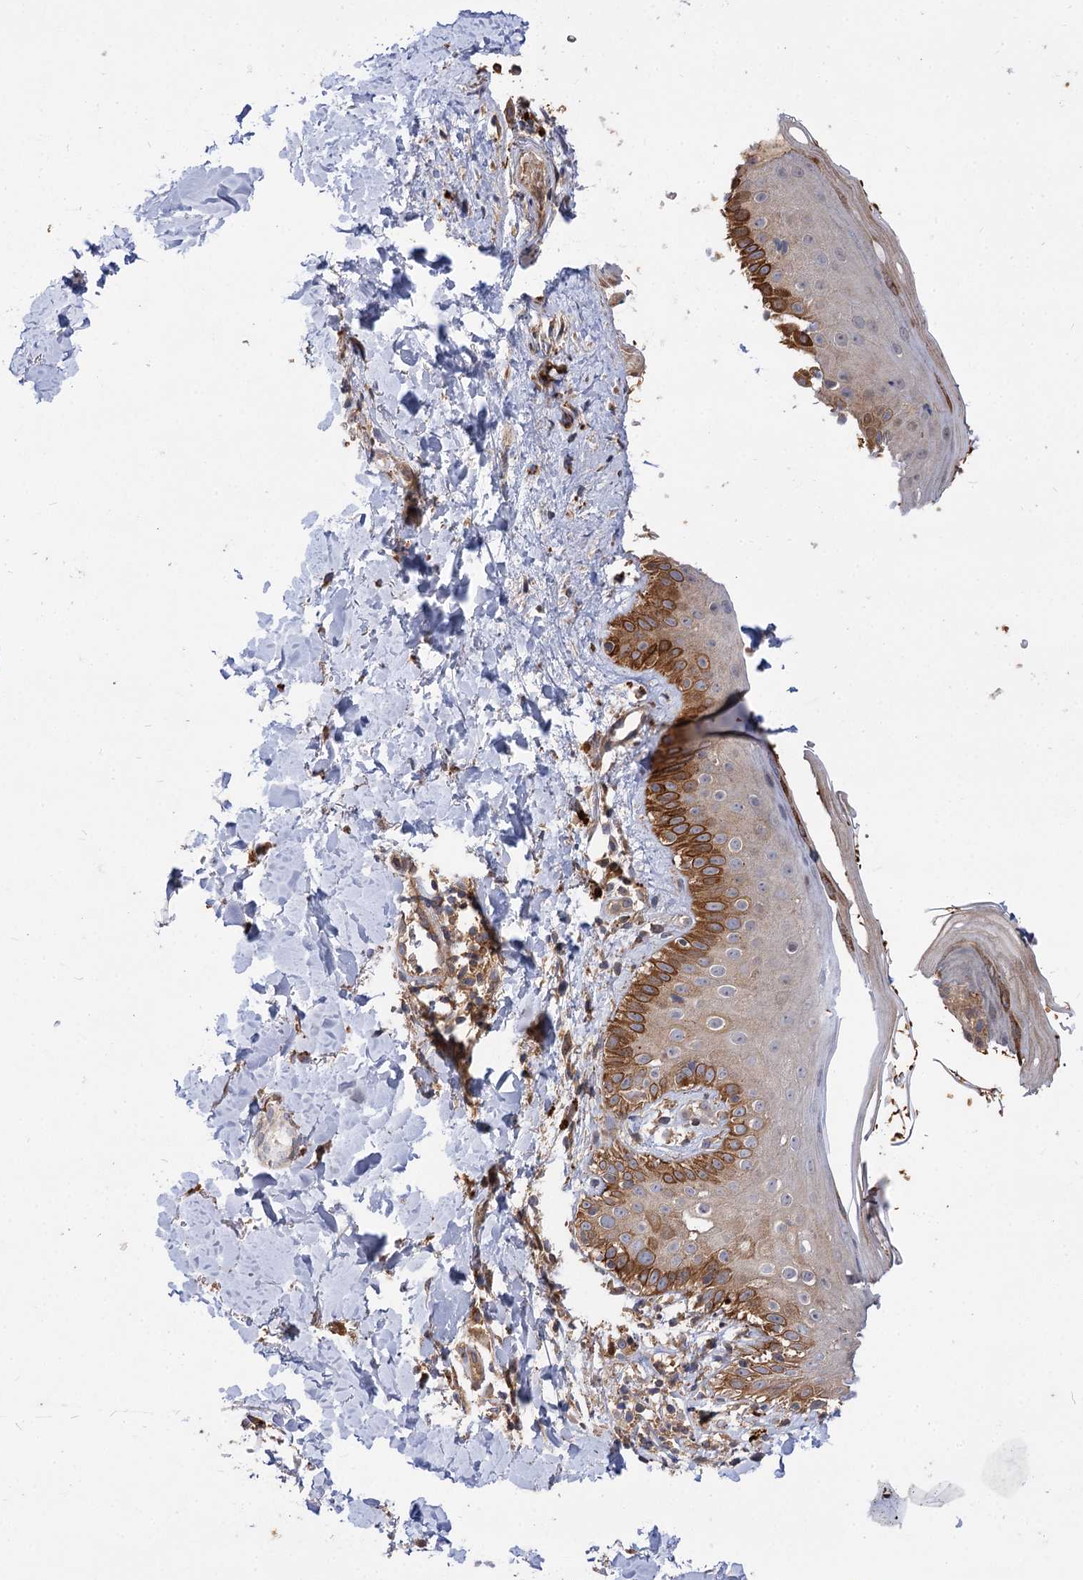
{"staining": {"intensity": "strong", "quantity": ">75%", "location": "cytoplasmic/membranous"}, "tissue": "skin", "cell_type": "Fibroblasts", "image_type": "normal", "snomed": [{"axis": "morphology", "description": "Normal tissue, NOS"}, {"axis": "topography", "description": "Skin"}], "caption": "This image displays immunohistochemistry staining of normal human skin, with high strong cytoplasmic/membranous expression in about >75% of fibroblasts.", "gene": "PATL1", "patient": {"sex": "male", "age": 52}}